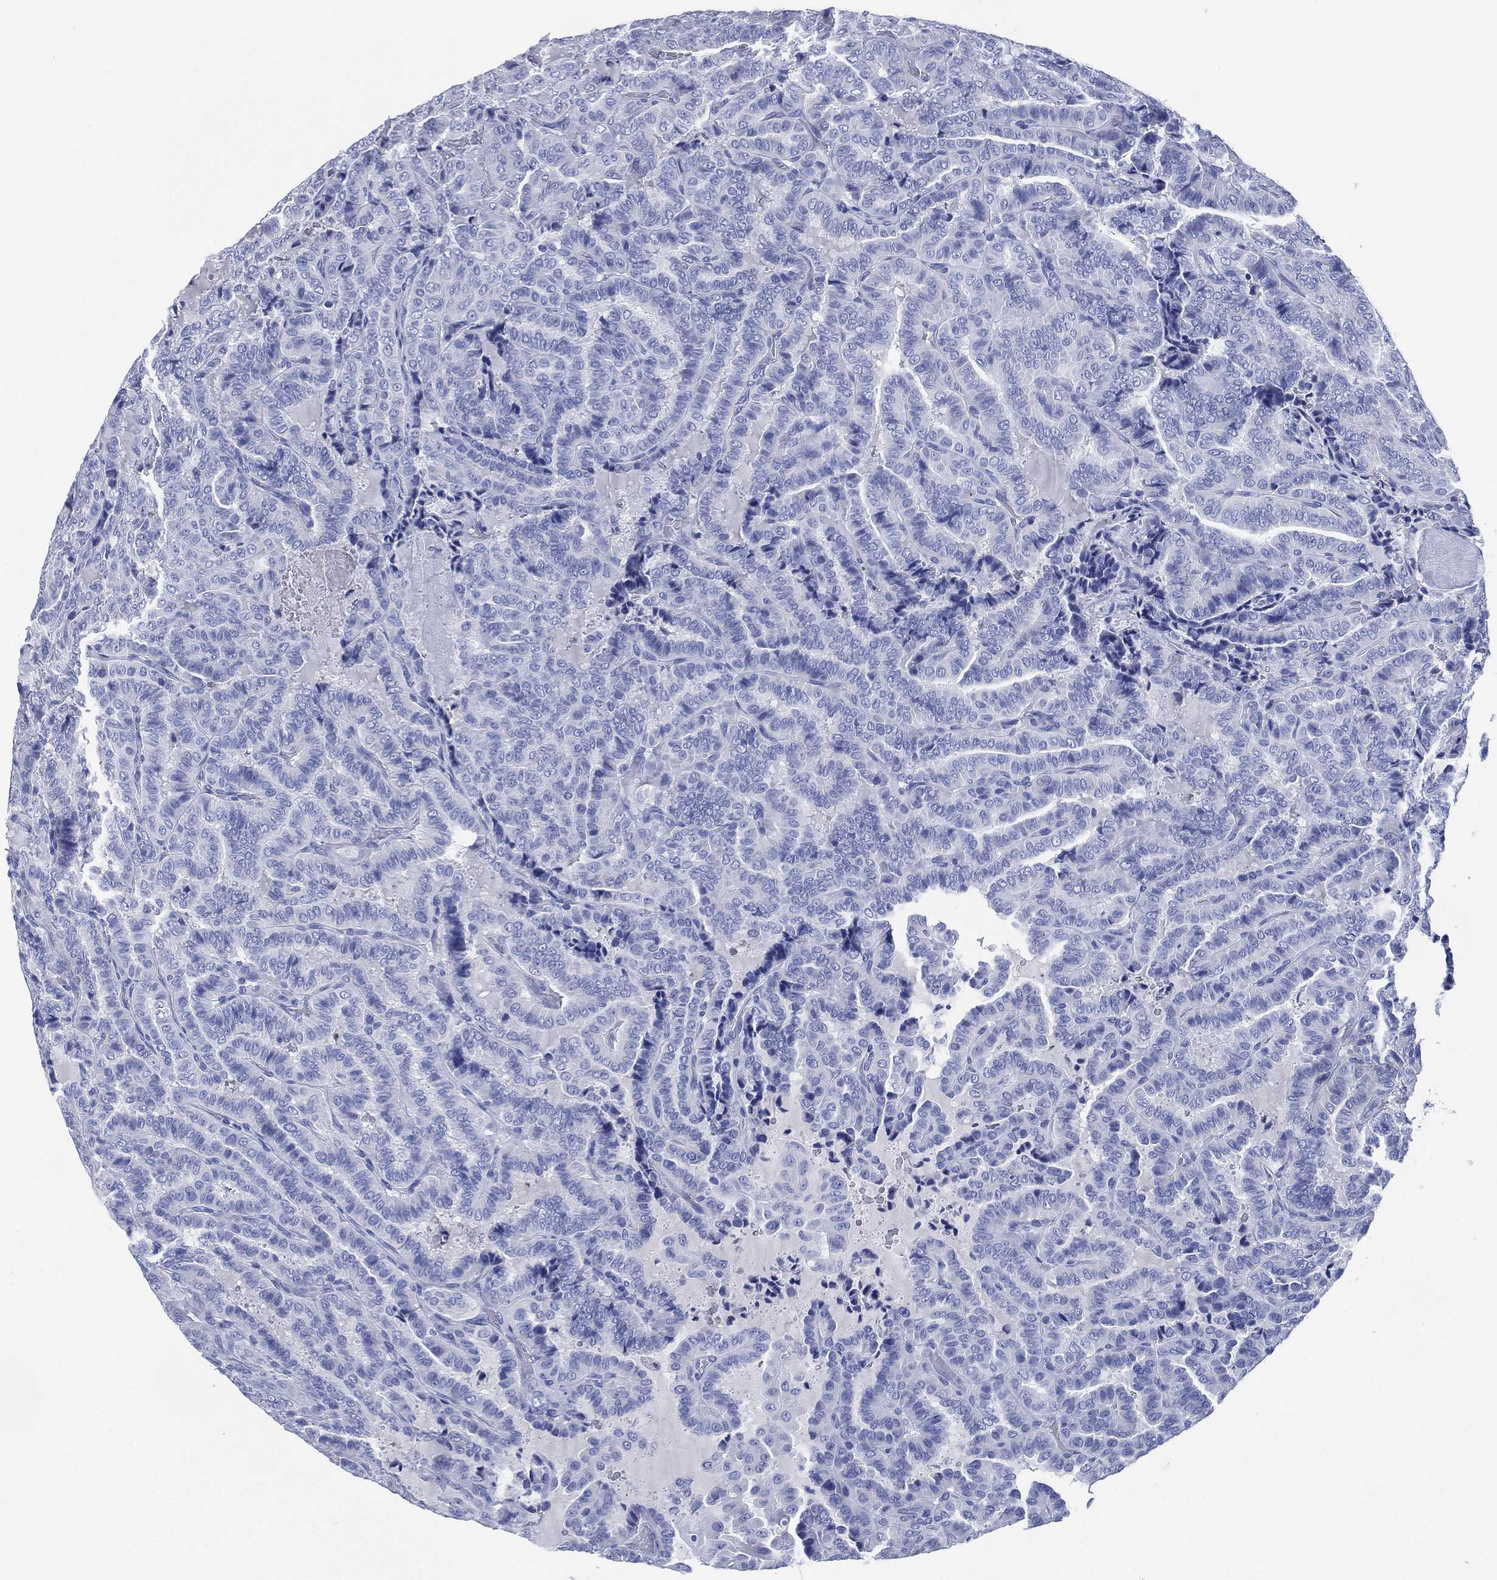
{"staining": {"intensity": "negative", "quantity": "none", "location": "none"}, "tissue": "thyroid cancer", "cell_type": "Tumor cells", "image_type": "cancer", "snomed": [{"axis": "morphology", "description": "Papillary adenocarcinoma, NOS"}, {"axis": "topography", "description": "Thyroid gland"}], "caption": "An immunohistochemistry (IHC) micrograph of papillary adenocarcinoma (thyroid) is shown. There is no staining in tumor cells of papillary adenocarcinoma (thyroid).", "gene": "SIGLECL1", "patient": {"sex": "female", "age": 39}}